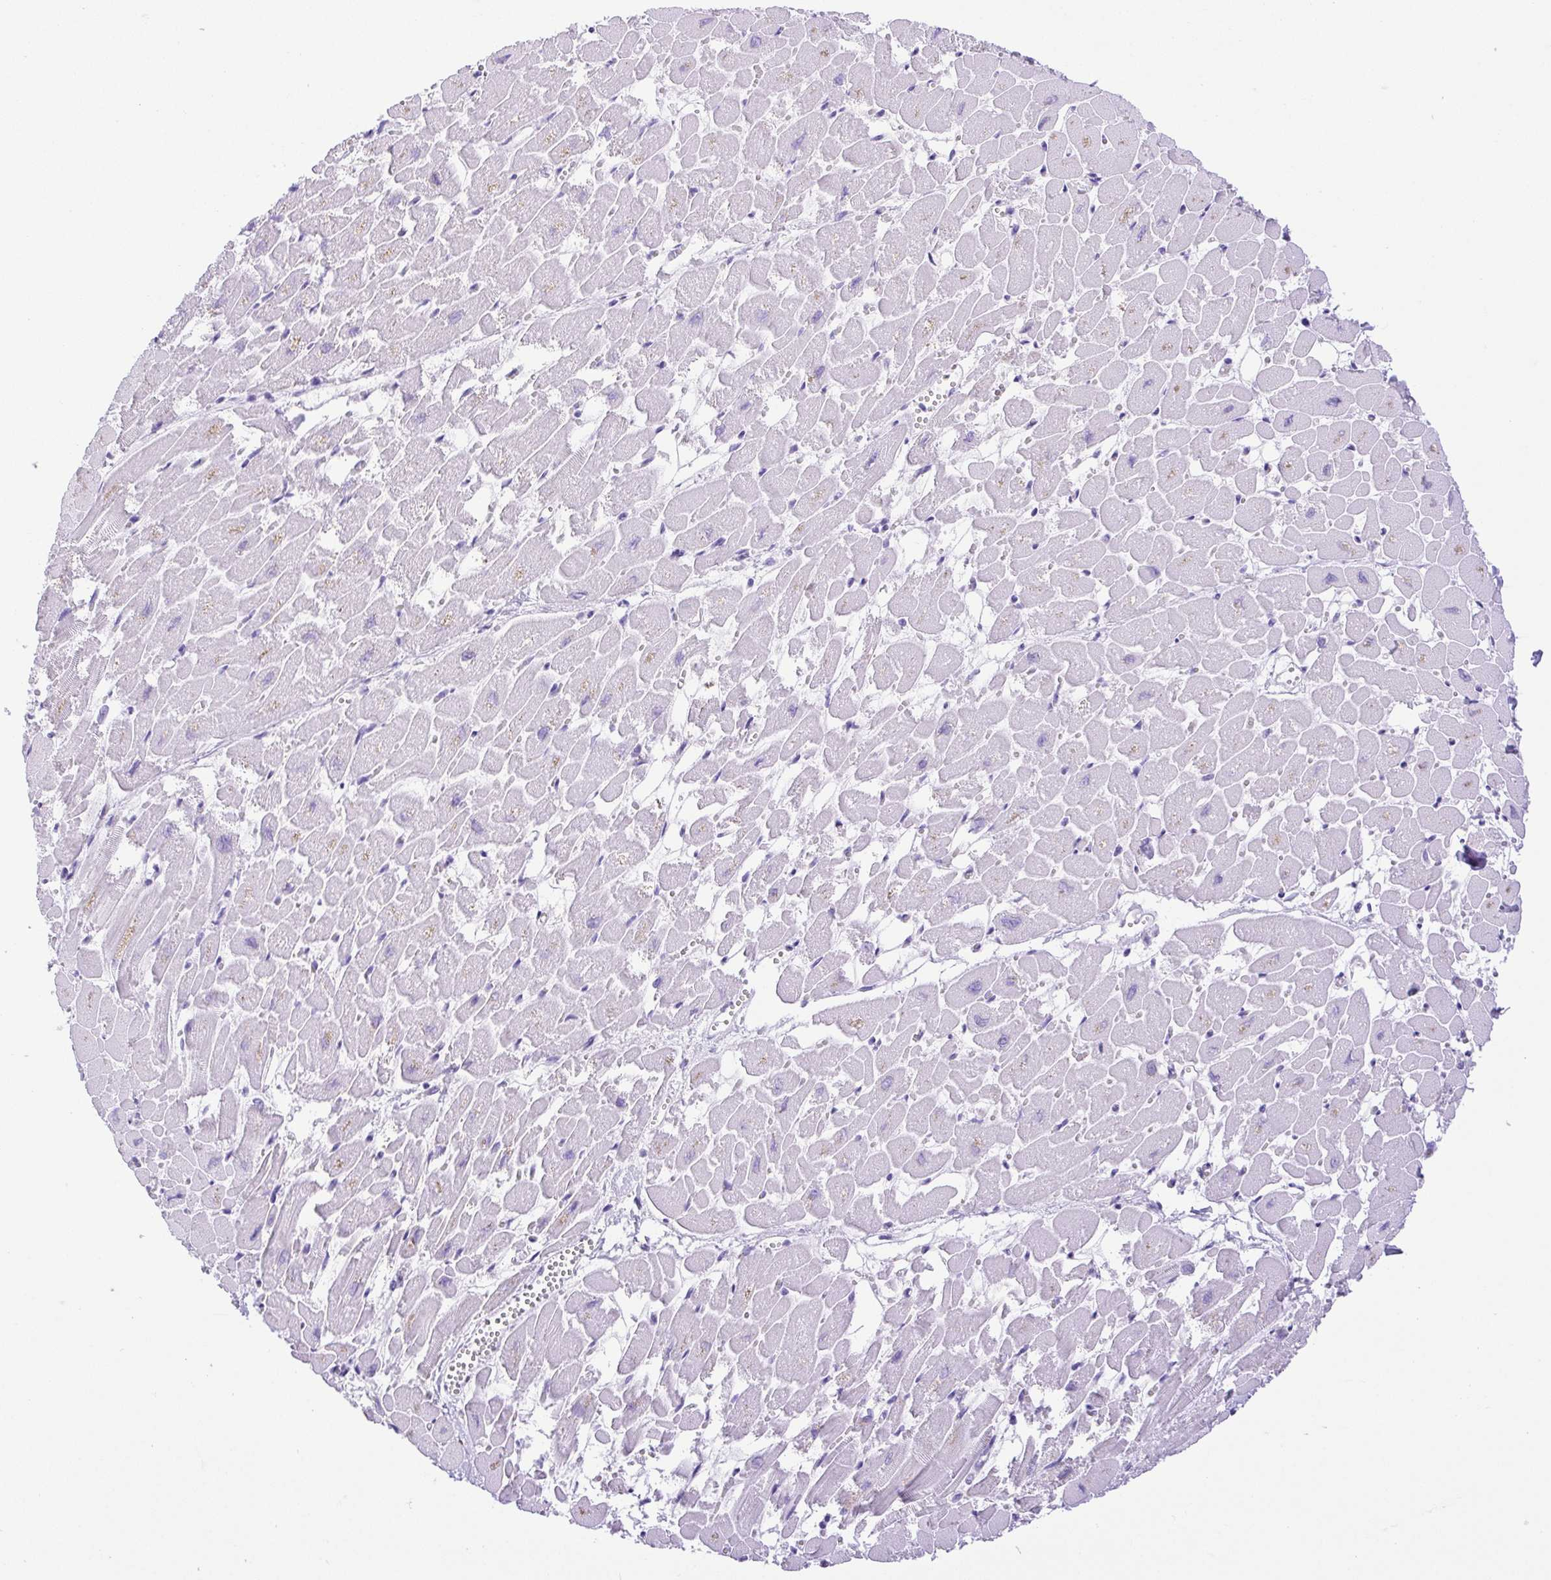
{"staining": {"intensity": "negative", "quantity": "none", "location": "none"}, "tissue": "heart muscle", "cell_type": "Cardiomyocytes", "image_type": "normal", "snomed": [{"axis": "morphology", "description": "Normal tissue, NOS"}, {"axis": "topography", "description": "Heart"}], "caption": "Cardiomyocytes show no significant expression in unremarkable heart muscle. (Brightfield microscopy of DAB immunohistochemistry (IHC) at high magnification).", "gene": "CDSN", "patient": {"sex": "female", "age": 52}}